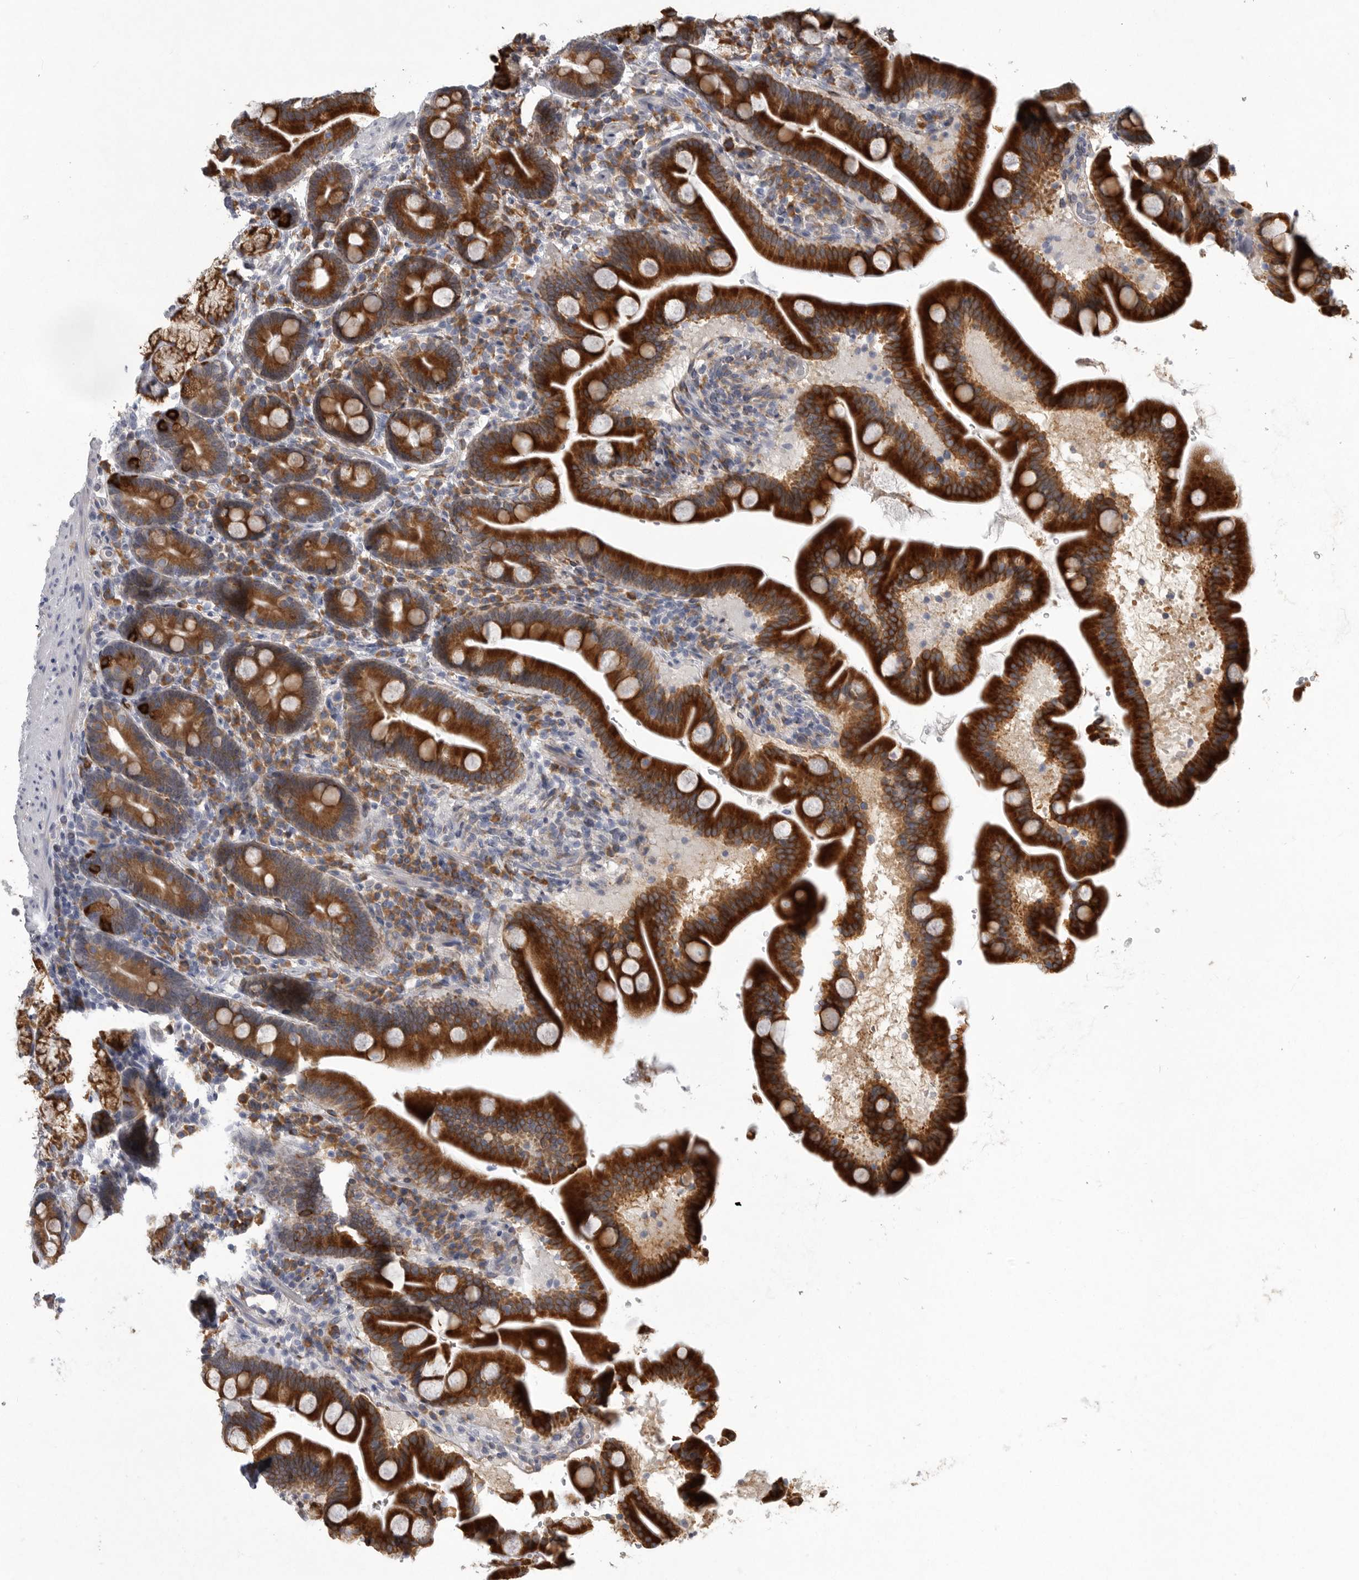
{"staining": {"intensity": "strong", "quantity": ">75%", "location": "cytoplasmic/membranous"}, "tissue": "duodenum", "cell_type": "Glandular cells", "image_type": "normal", "snomed": [{"axis": "morphology", "description": "Normal tissue, NOS"}, {"axis": "topography", "description": "Duodenum"}], "caption": "An image of human duodenum stained for a protein displays strong cytoplasmic/membranous brown staining in glandular cells.", "gene": "MINPP1", "patient": {"sex": "male", "age": 54}}